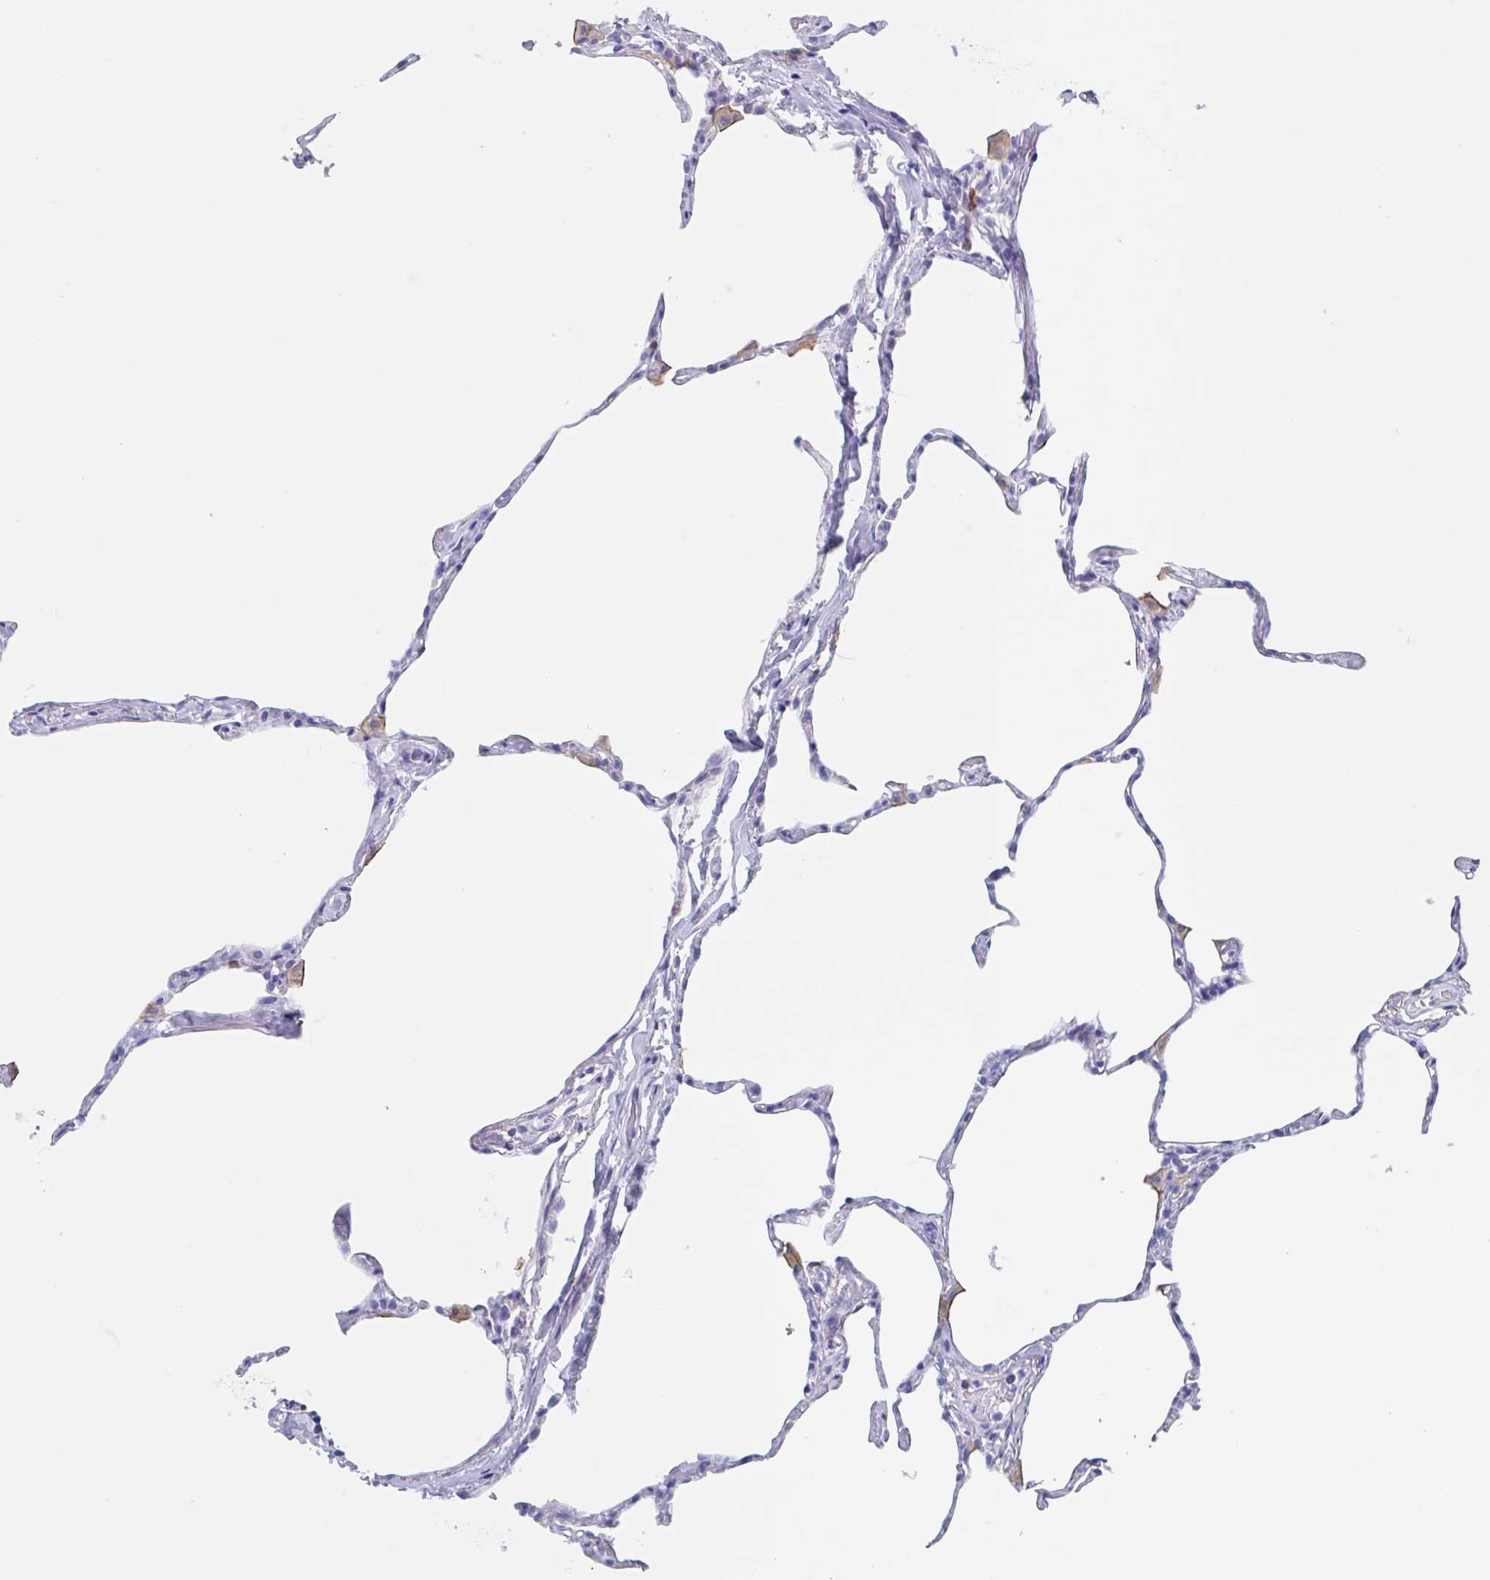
{"staining": {"intensity": "negative", "quantity": "none", "location": "none"}, "tissue": "lung", "cell_type": "Alveolar cells", "image_type": "normal", "snomed": [{"axis": "morphology", "description": "Normal tissue, NOS"}, {"axis": "topography", "description": "Lung"}], "caption": "This photomicrograph is of unremarkable lung stained with IHC to label a protein in brown with the nuclei are counter-stained blue. There is no positivity in alveolar cells. (Stains: DAB IHC with hematoxylin counter stain, Microscopy: brightfield microscopy at high magnification).", "gene": "FCGR3A", "patient": {"sex": "male", "age": 65}}